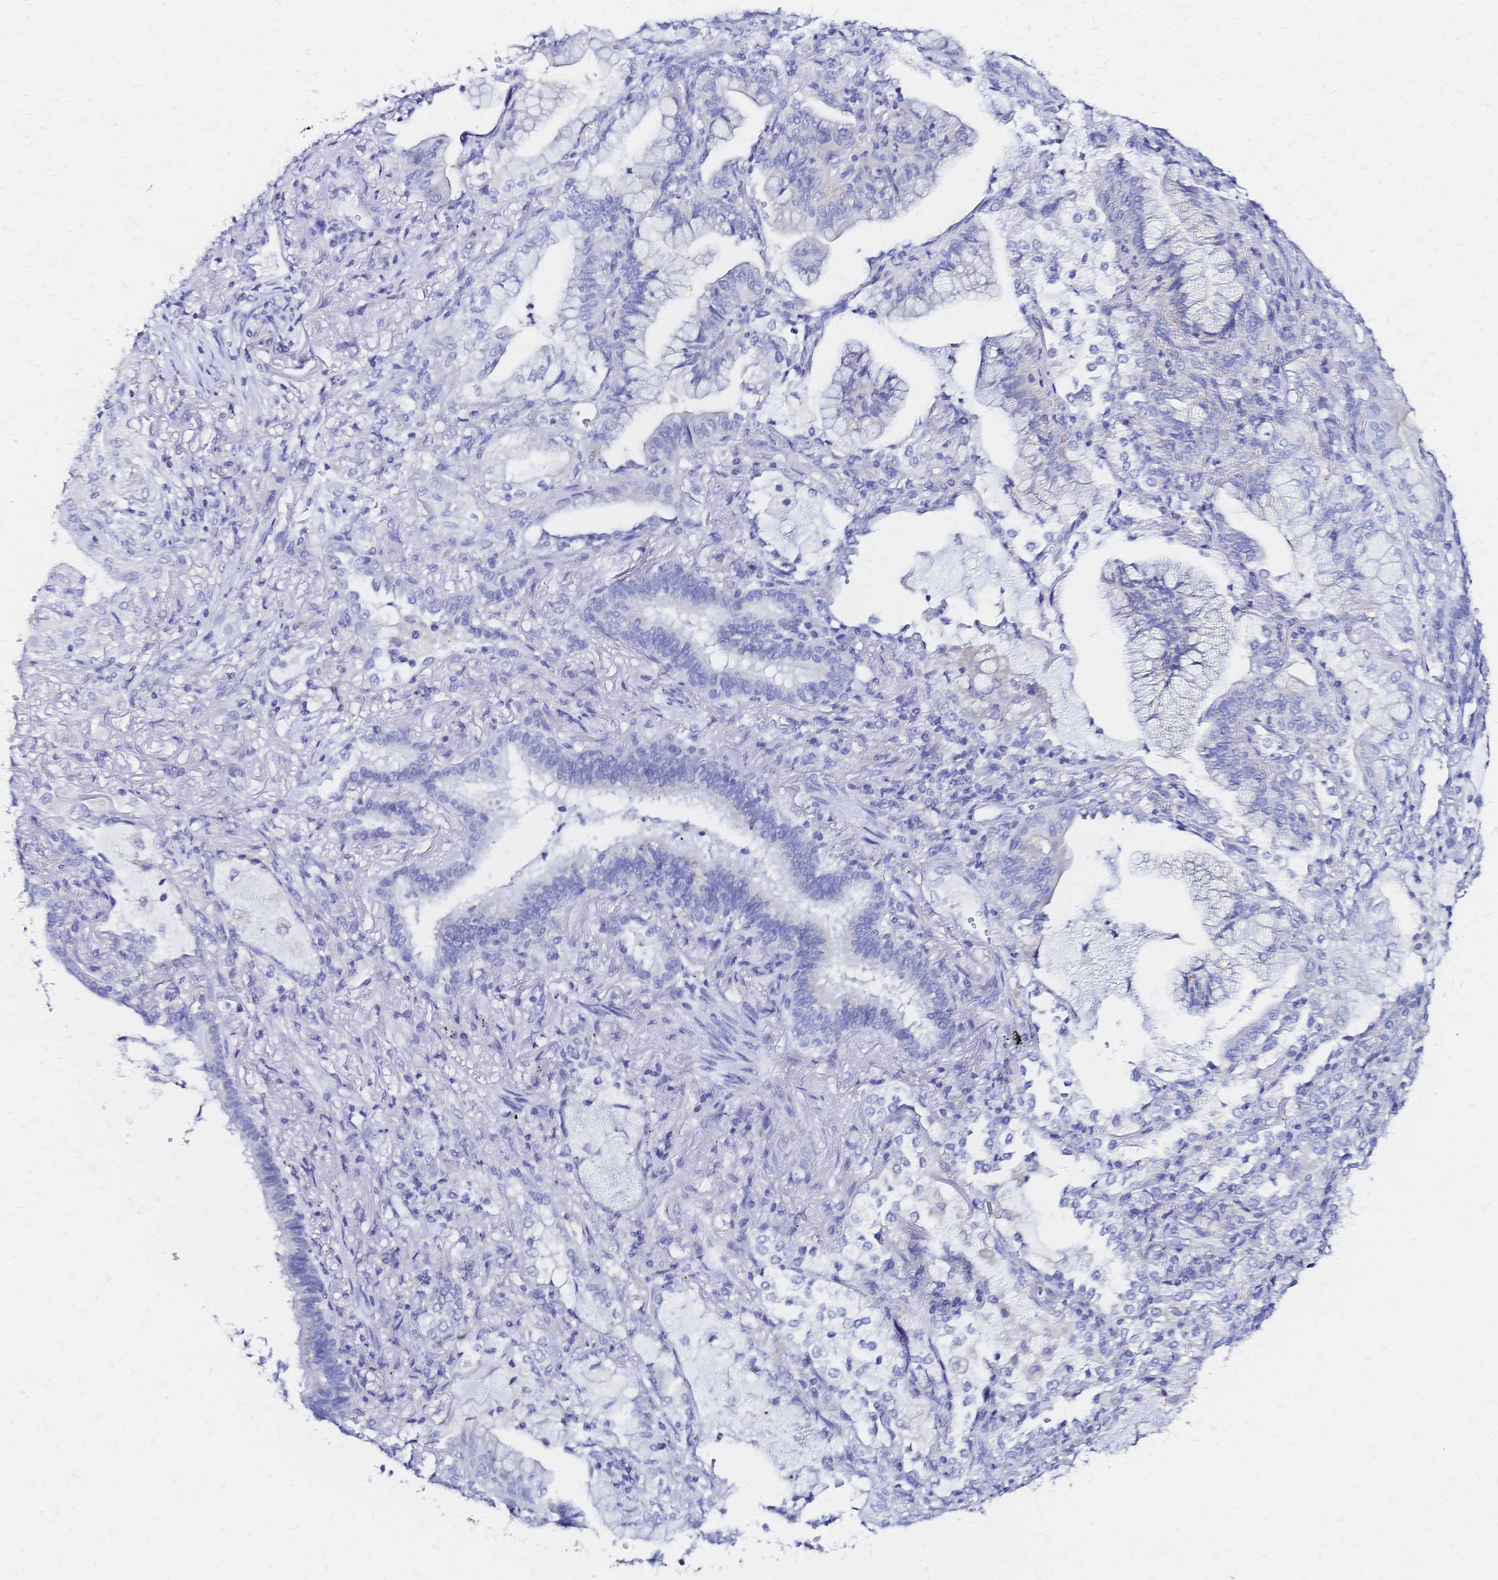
{"staining": {"intensity": "negative", "quantity": "none", "location": "none"}, "tissue": "lung cancer", "cell_type": "Tumor cells", "image_type": "cancer", "snomed": [{"axis": "morphology", "description": "Adenocarcinoma, NOS"}, {"axis": "topography", "description": "Lung"}], "caption": "A high-resolution micrograph shows immunohistochemistry staining of adenocarcinoma (lung), which displays no significant staining in tumor cells. Nuclei are stained in blue.", "gene": "SLC5A1", "patient": {"sex": "male", "age": 77}}